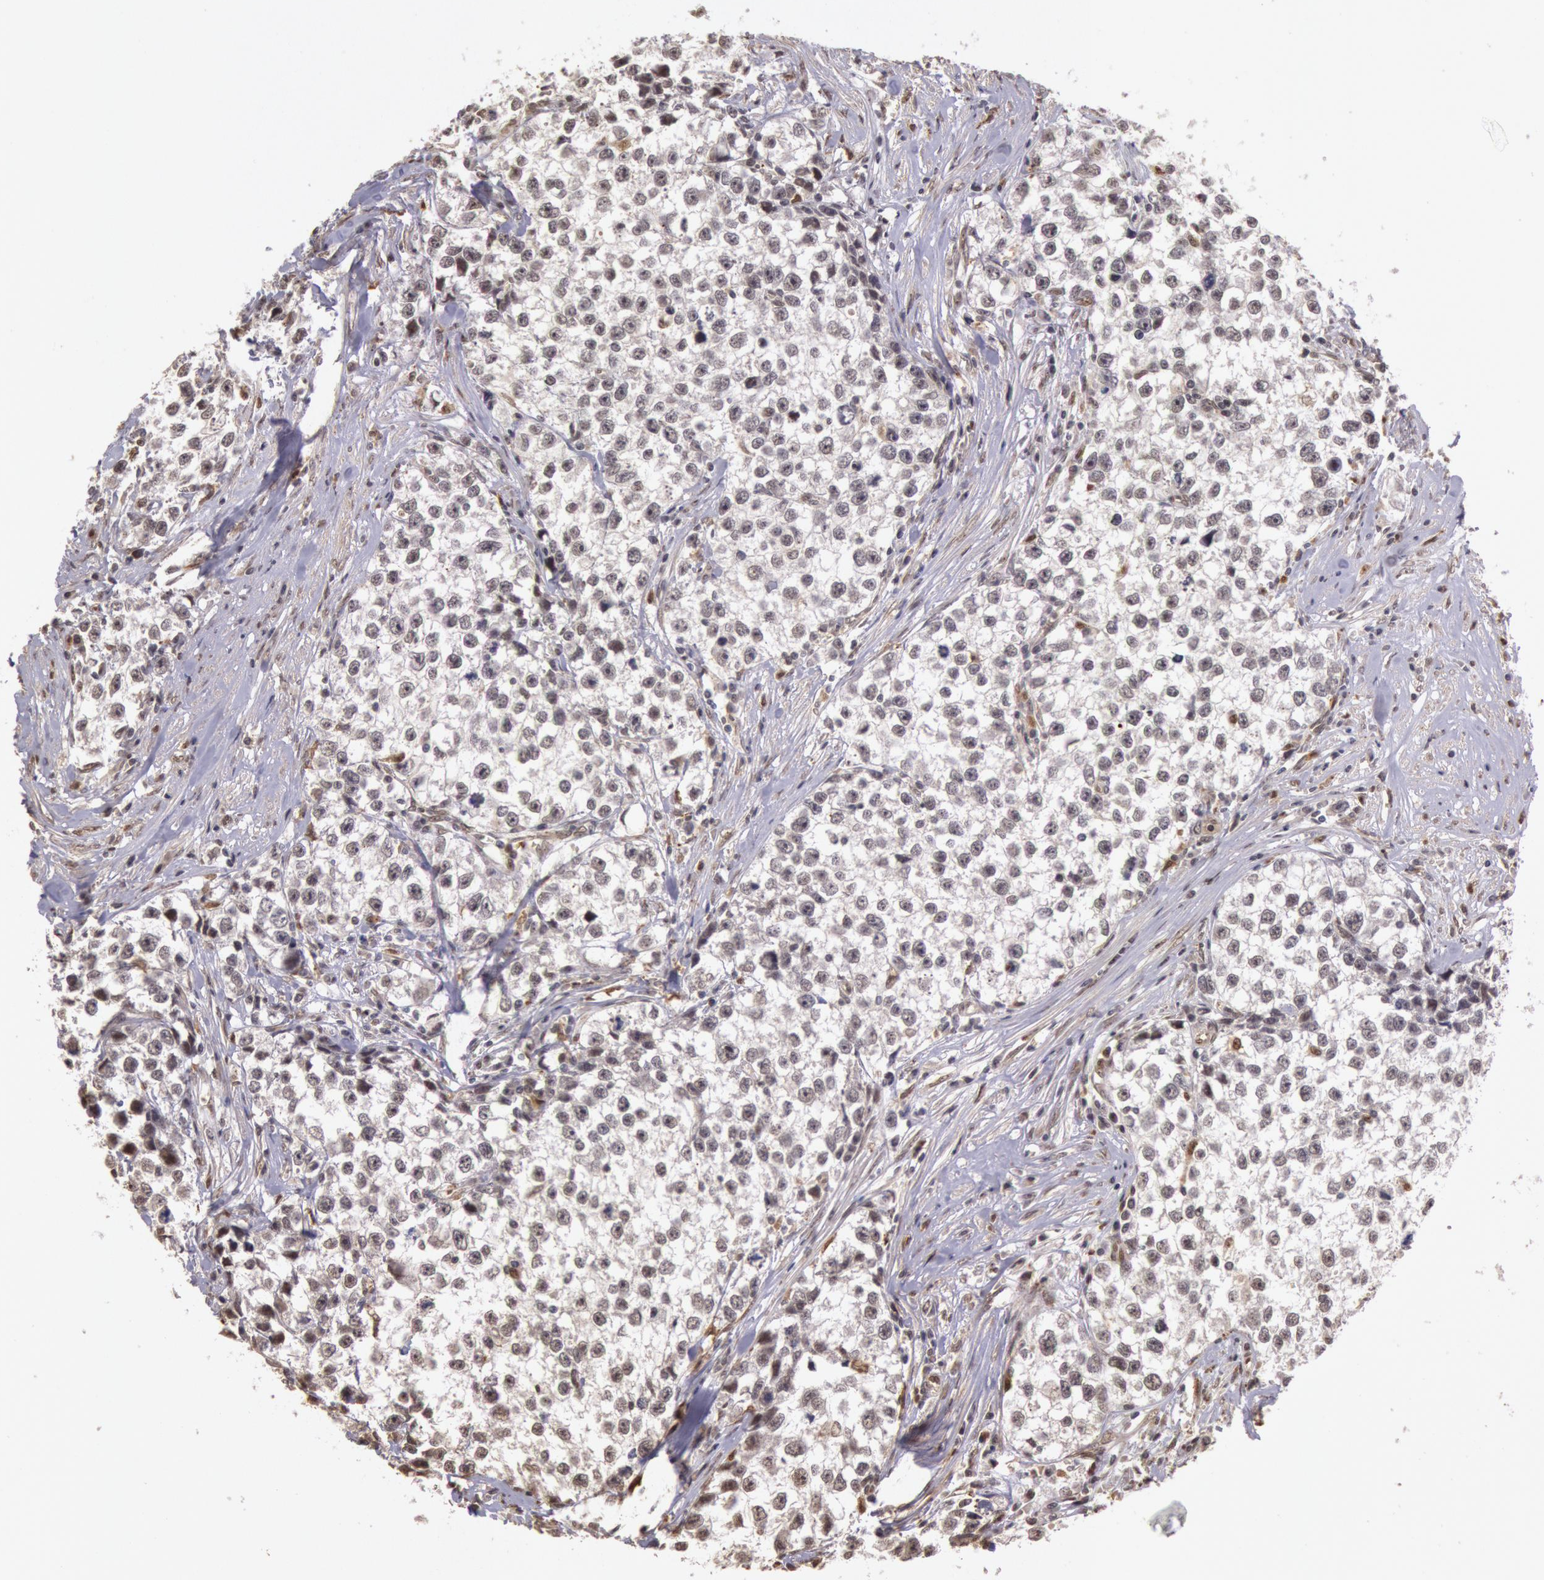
{"staining": {"intensity": "negative", "quantity": "none", "location": "none"}, "tissue": "testis cancer", "cell_type": "Tumor cells", "image_type": "cancer", "snomed": [{"axis": "morphology", "description": "Seminoma, NOS"}, {"axis": "morphology", "description": "Carcinoma, Embryonal, NOS"}, {"axis": "topography", "description": "Testis"}], "caption": "The histopathology image displays no significant positivity in tumor cells of seminoma (testis). (Brightfield microscopy of DAB (3,3'-diaminobenzidine) IHC at high magnification).", "gene": "LIG4", "patient": {"sex": "male", "age": 30}}